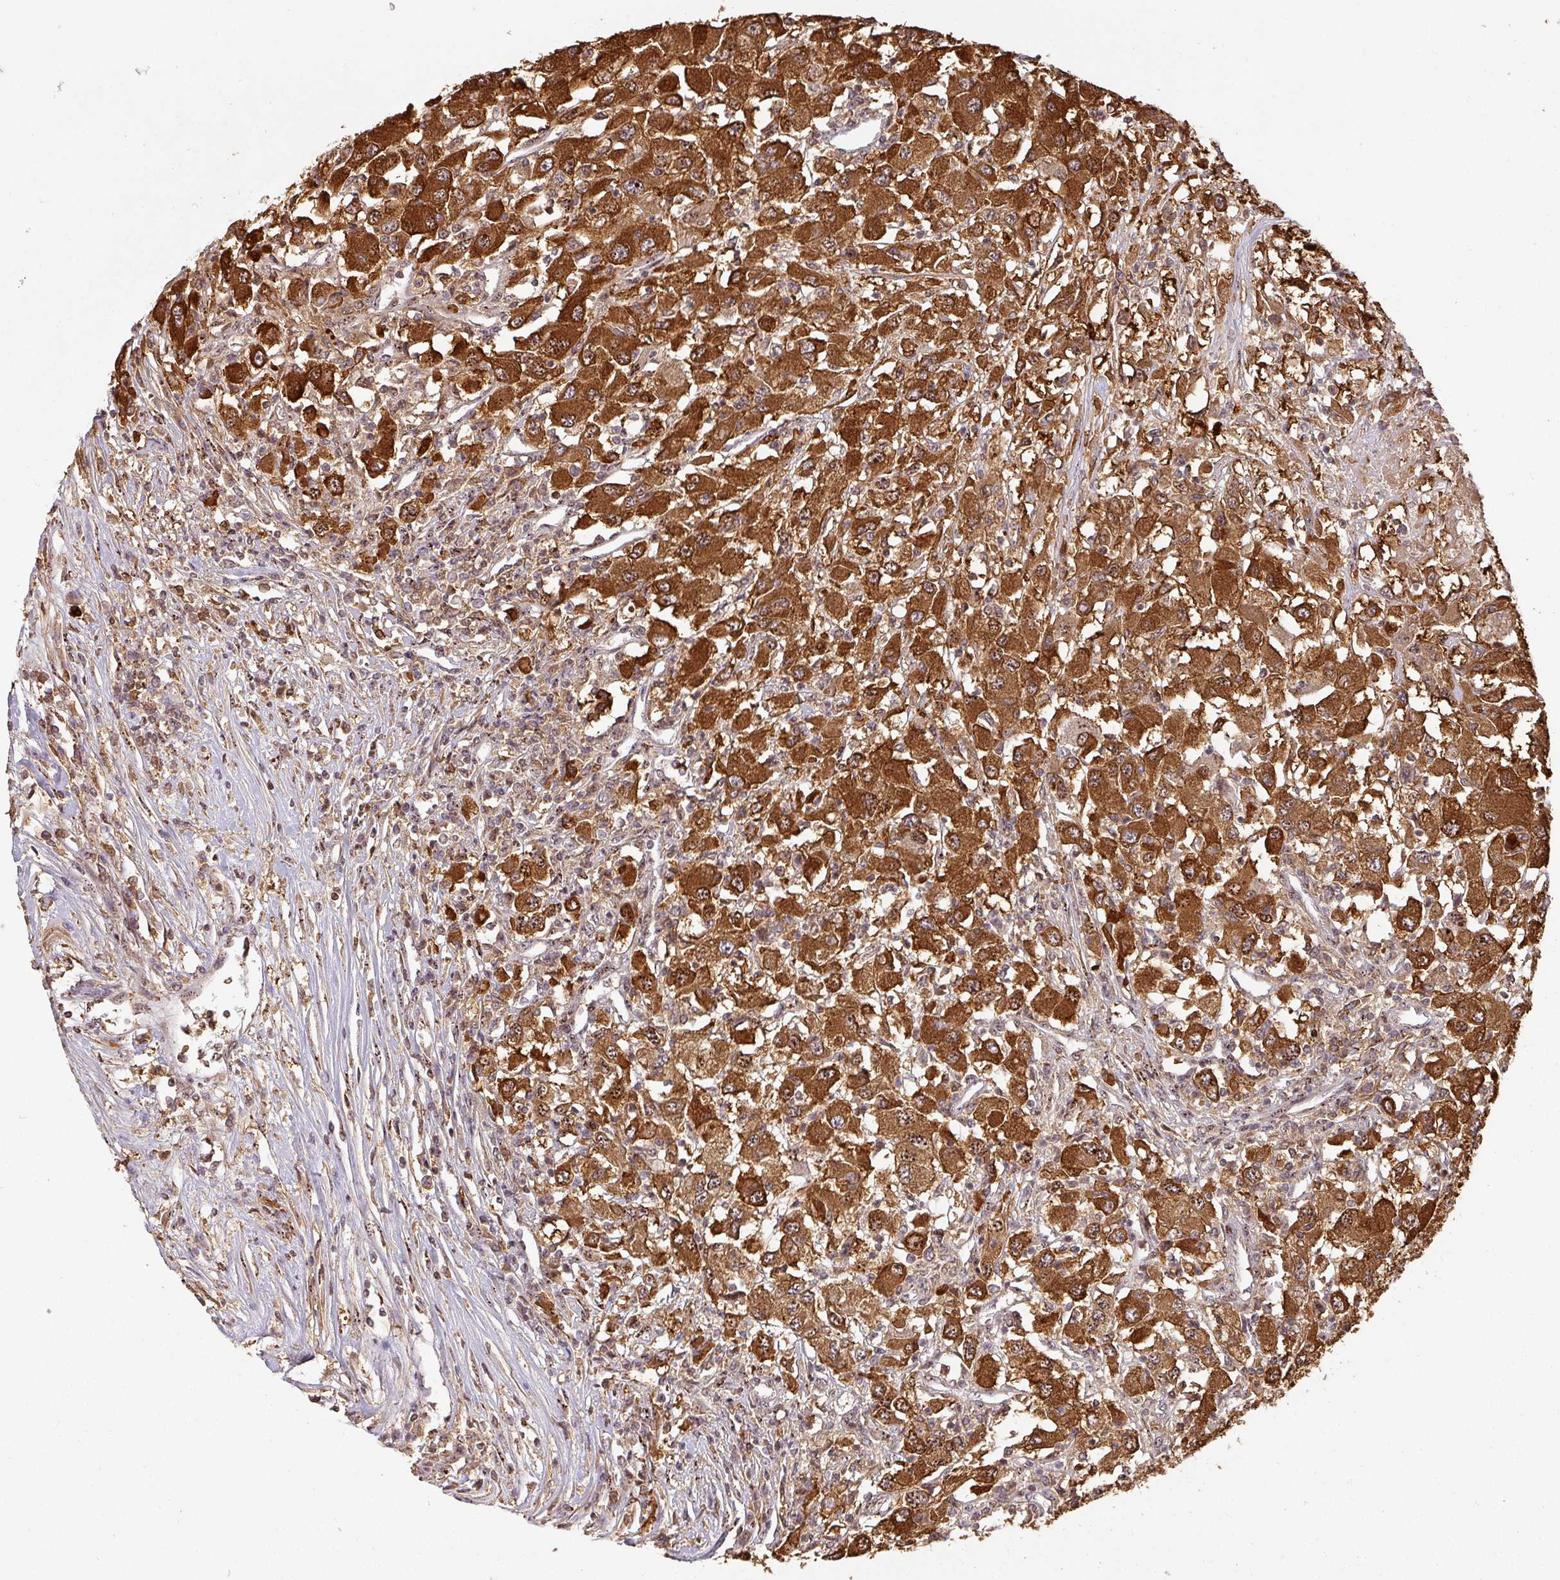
{"staining": {"intensity": "strong", "quantity": ">75%", "location": "cytoplasmic/membranous,nuclear"}, "tissue": "renal cancer", "cell_type": "Tumor cells", "image_type": "cancer", "snomed": [{"axis": "morphology", "description": "Adenocarcinoma, NOS"}, {"axis": "topography", "description": "Kidney"}], "caption": "Strong cytoplasmic/membranous and nuclear positivity for a protein is present in approximately >75% of tumor cells of renal adenocarcinoma using IHC.", "gene": "ZNF322", "patient": {"sex": "female", "age": 67}}